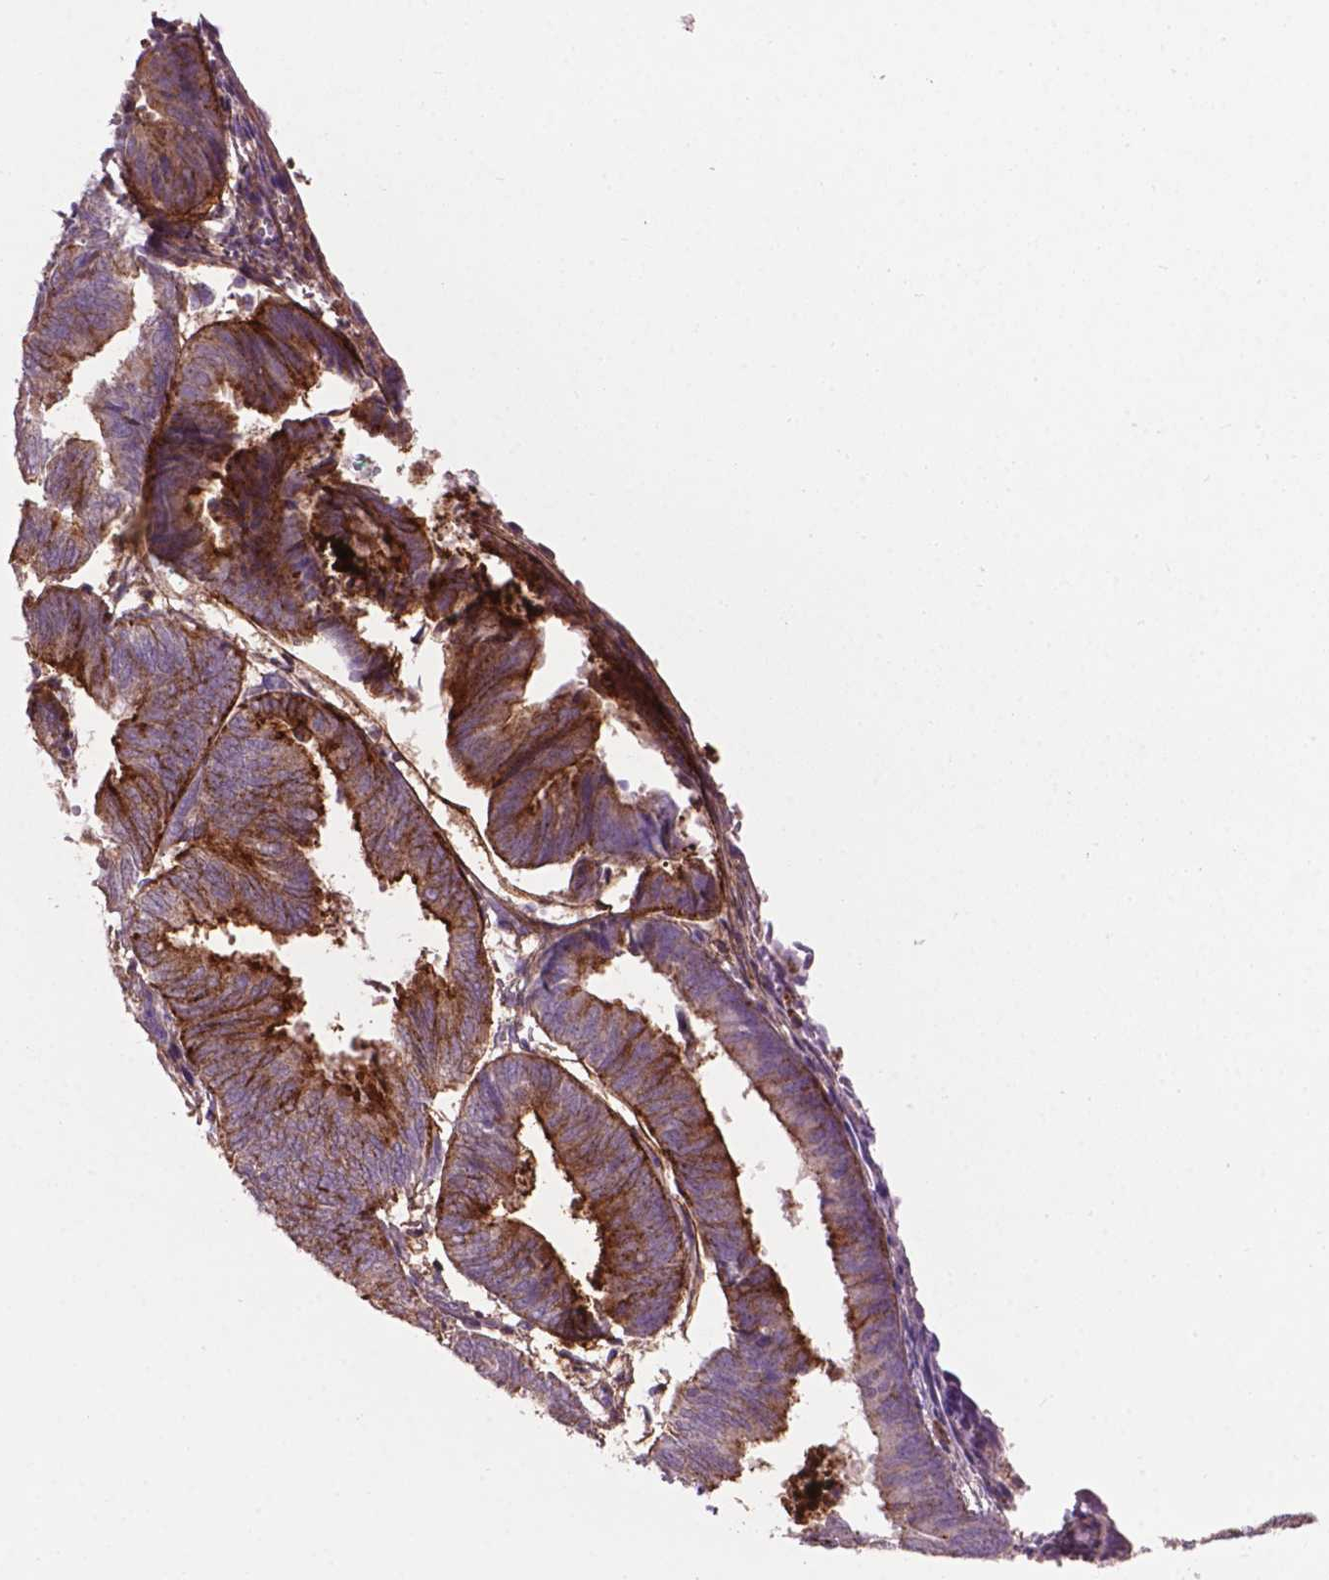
{"staining": {"intensity": "strong", "quantity": ">75%", "location": "cytoplasmic/membranous"}, "tissue": "endometrium", "cell_type": "Cells in endometrial stroma", "image_type": "normal", "snomed": [{"axis": "morphology", "description": "Normal tissue, NOS"}, {"axis": "topography", "description": "Endometrium"}], "caption": "Human endometrium stained for a protein (brown) reveals strong cytoplasmic/membranous positive positivity in about >75% of cells in endometrial stroma.", "gene": "LRRC3C", "patient": {"sex": "female", "age": 50}}